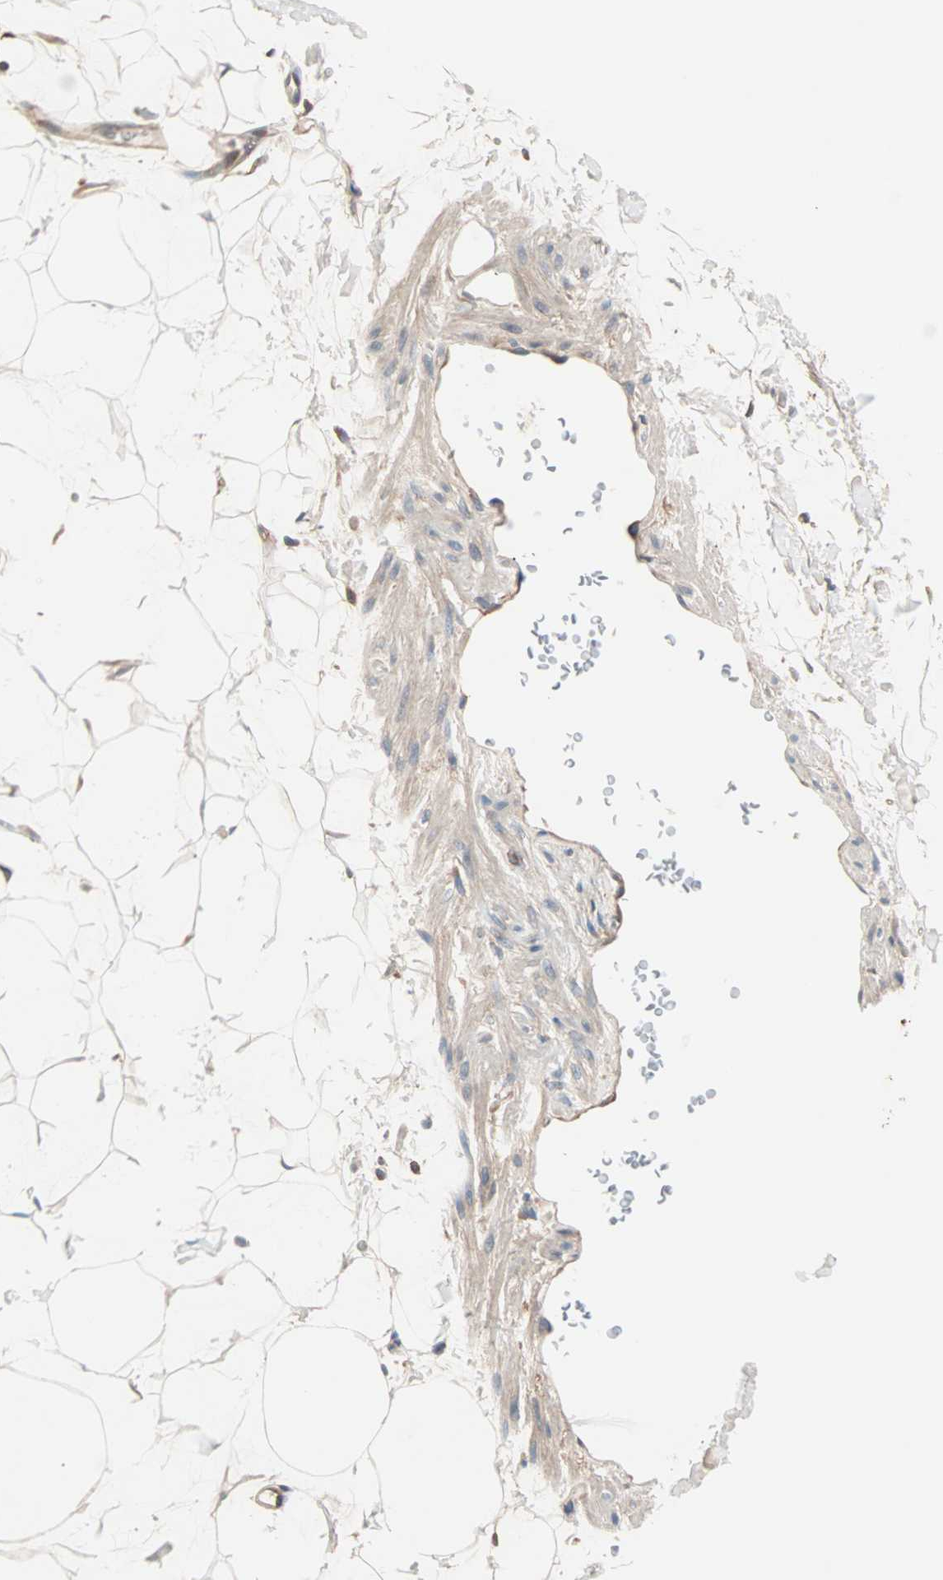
{"staining": {"intensity": "negative", "quantity": "none", "location": "none"}, "tissue": "adipose tissue", "cell_type": "Adipocytes", "image_type": "normal", "snomed": [{"axis": "morphology", "description": "Normal tissue, NOS"}, {"axis": "topography", "description": "Soft tissue"}], "caption": "Immunohistochemistry (IHC) micrograph of normal adipose tissue: human adipose tissue stained with DAB (3,3'-diaminobenzidine) displays no significant protein expression in adipocytes. (Brightfield microscopy of DAB (3,3'-diaminobenzidine) immunohistochemistry at high magnification).", "gene": "CAD", "patient": {"sex": "male", "age": 72}}